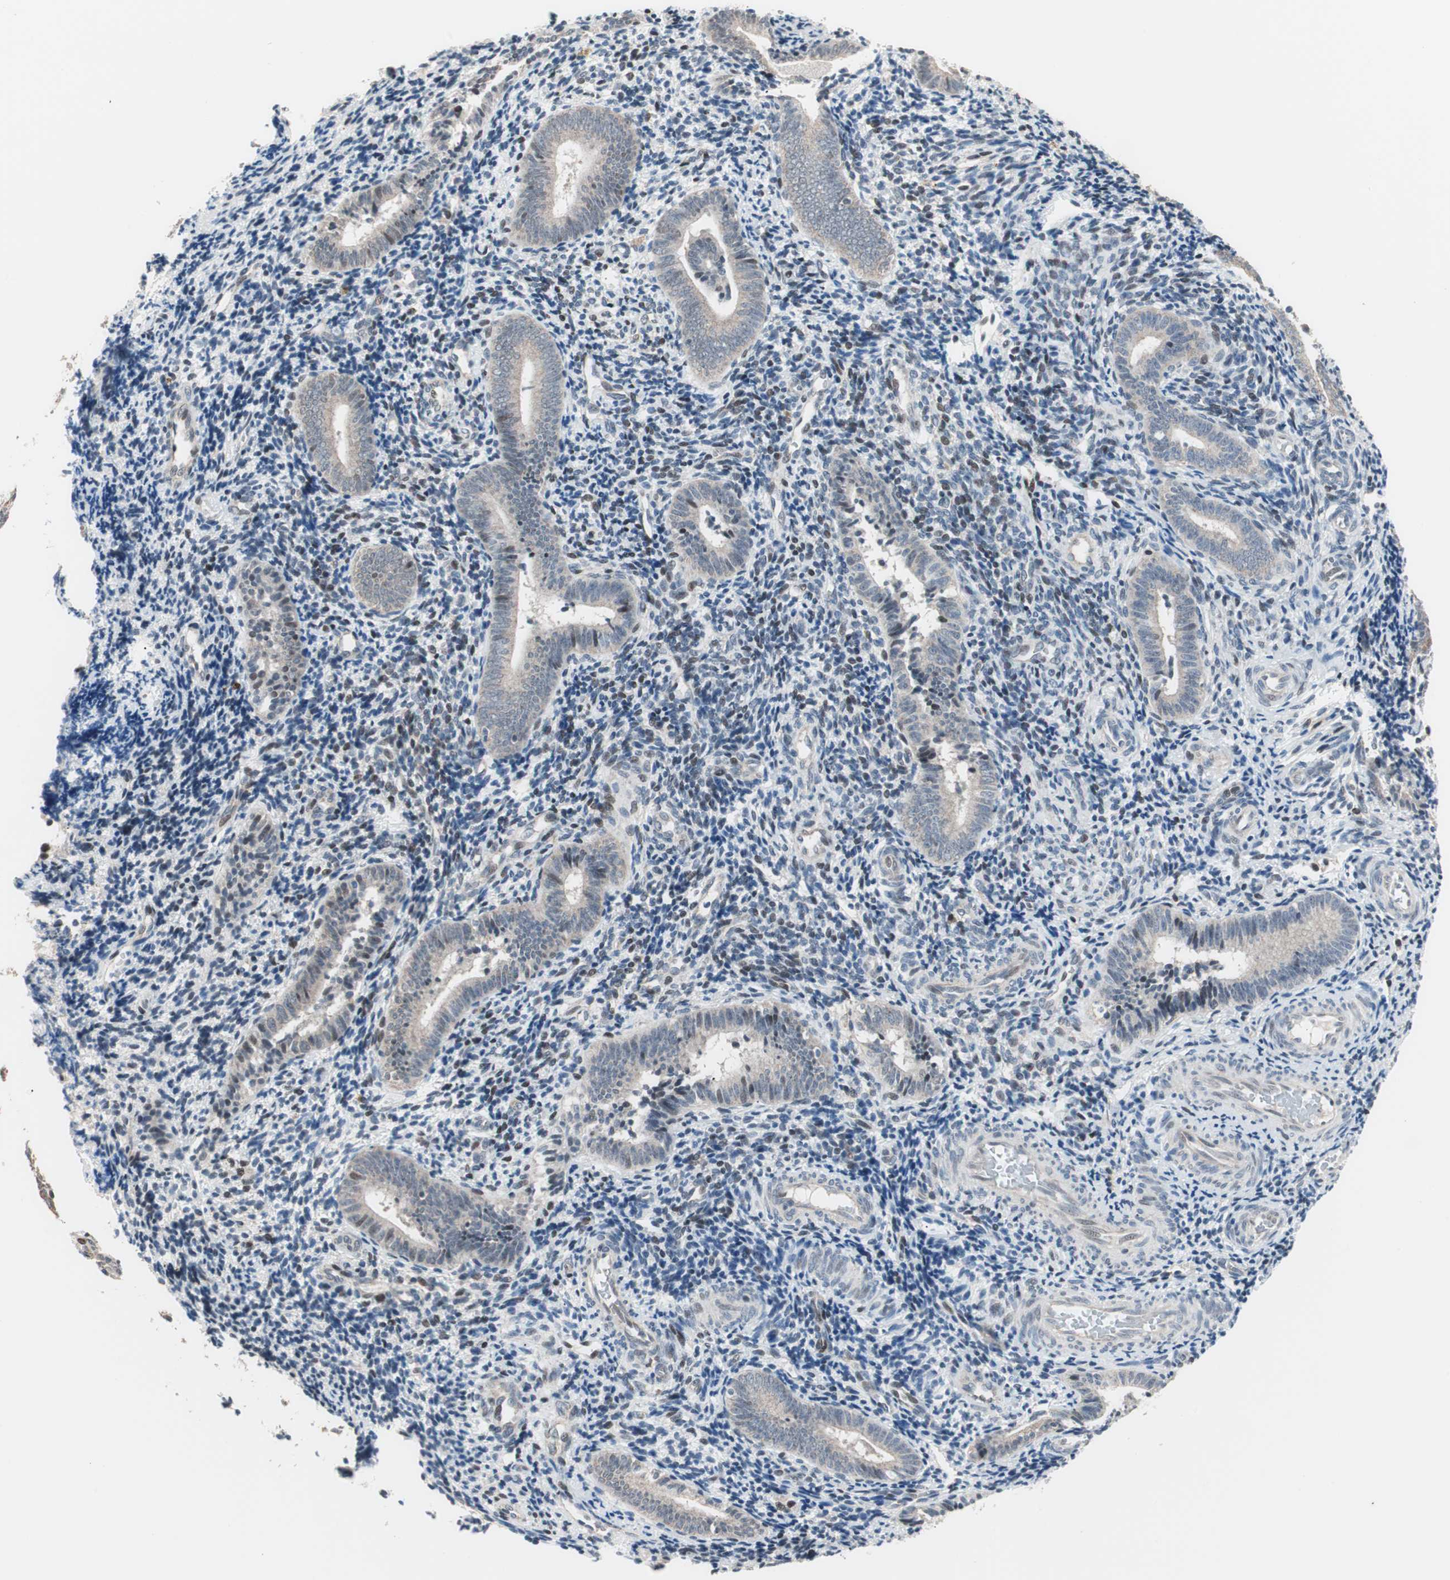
{"staining": {"intensity": "weak", "quantity": "<25%", "location": "nuclear"}, "tissue": "endometrium", "cell_type": "Cells in endometrial stroma", "image_type": "normal", "snomed": [{"axis": "morphology", "description": "Normal tissue, NOS"}, {"axis": "topography", "description": "Uterus"}, {"axis": "topography", "description": "Endometrium"}], "caption": "Immunohistochemical staining of benign endometrium exhibits no significant expression in cells in endometrial stroma.", "gene": "POLH", "patient": {"sex": "female", "age": 33}}